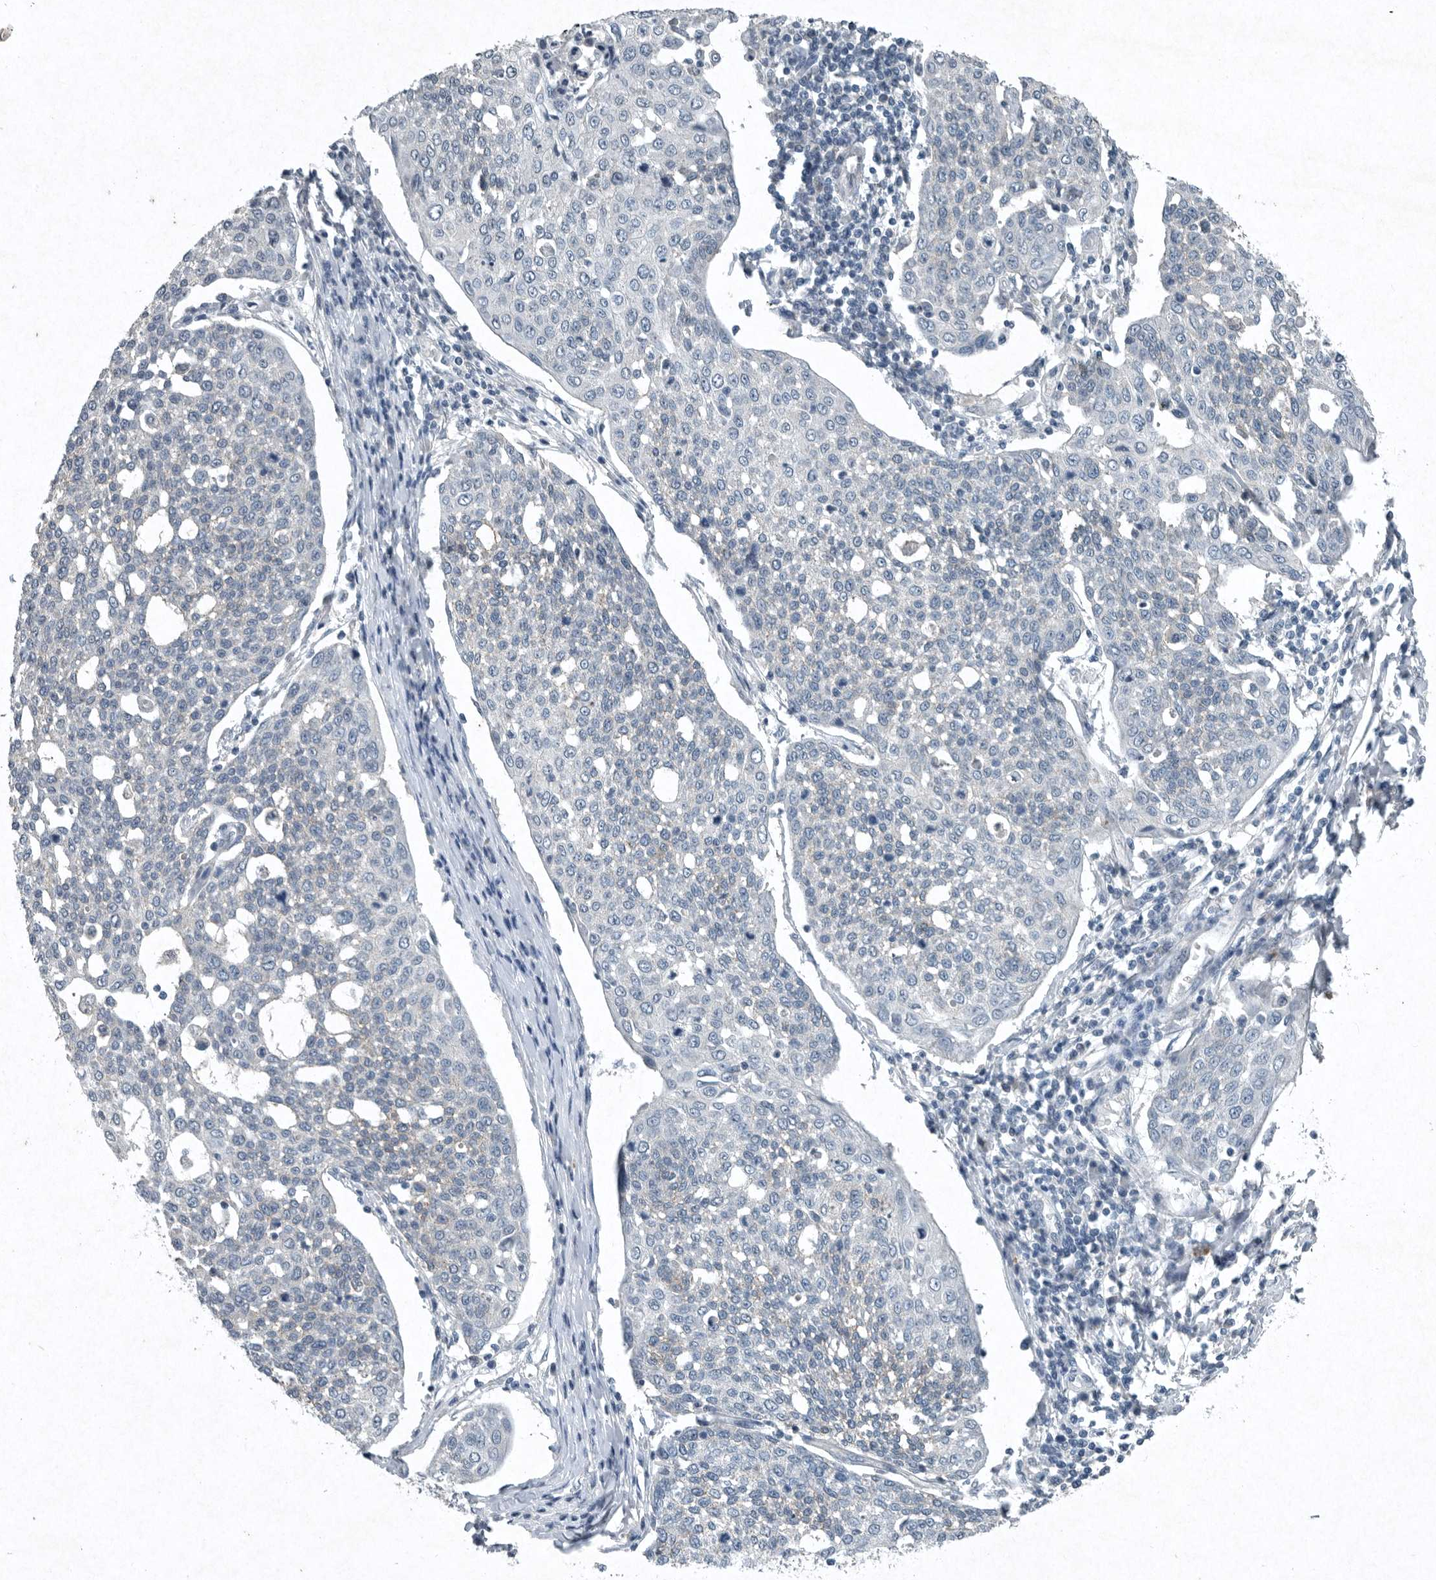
{"staining": {"intensity": "negative", "quantity": "none", "location": "none"}, "tissue": "cervical cancer", "cell_type": "Tumor cells", "image_type": "cancer", "snomed": [{"axis": "morphology", "description": "Squamous cell carcinoma, NOS"}, {"axis": "topography", "description": "Cervix"}], "caption": "Micrograph shows no protein staining in tumor cells of cervical squamous cell carcinoma tissue.", "gene": "IL20", "patient": {"sex": "female", "age": 34}}